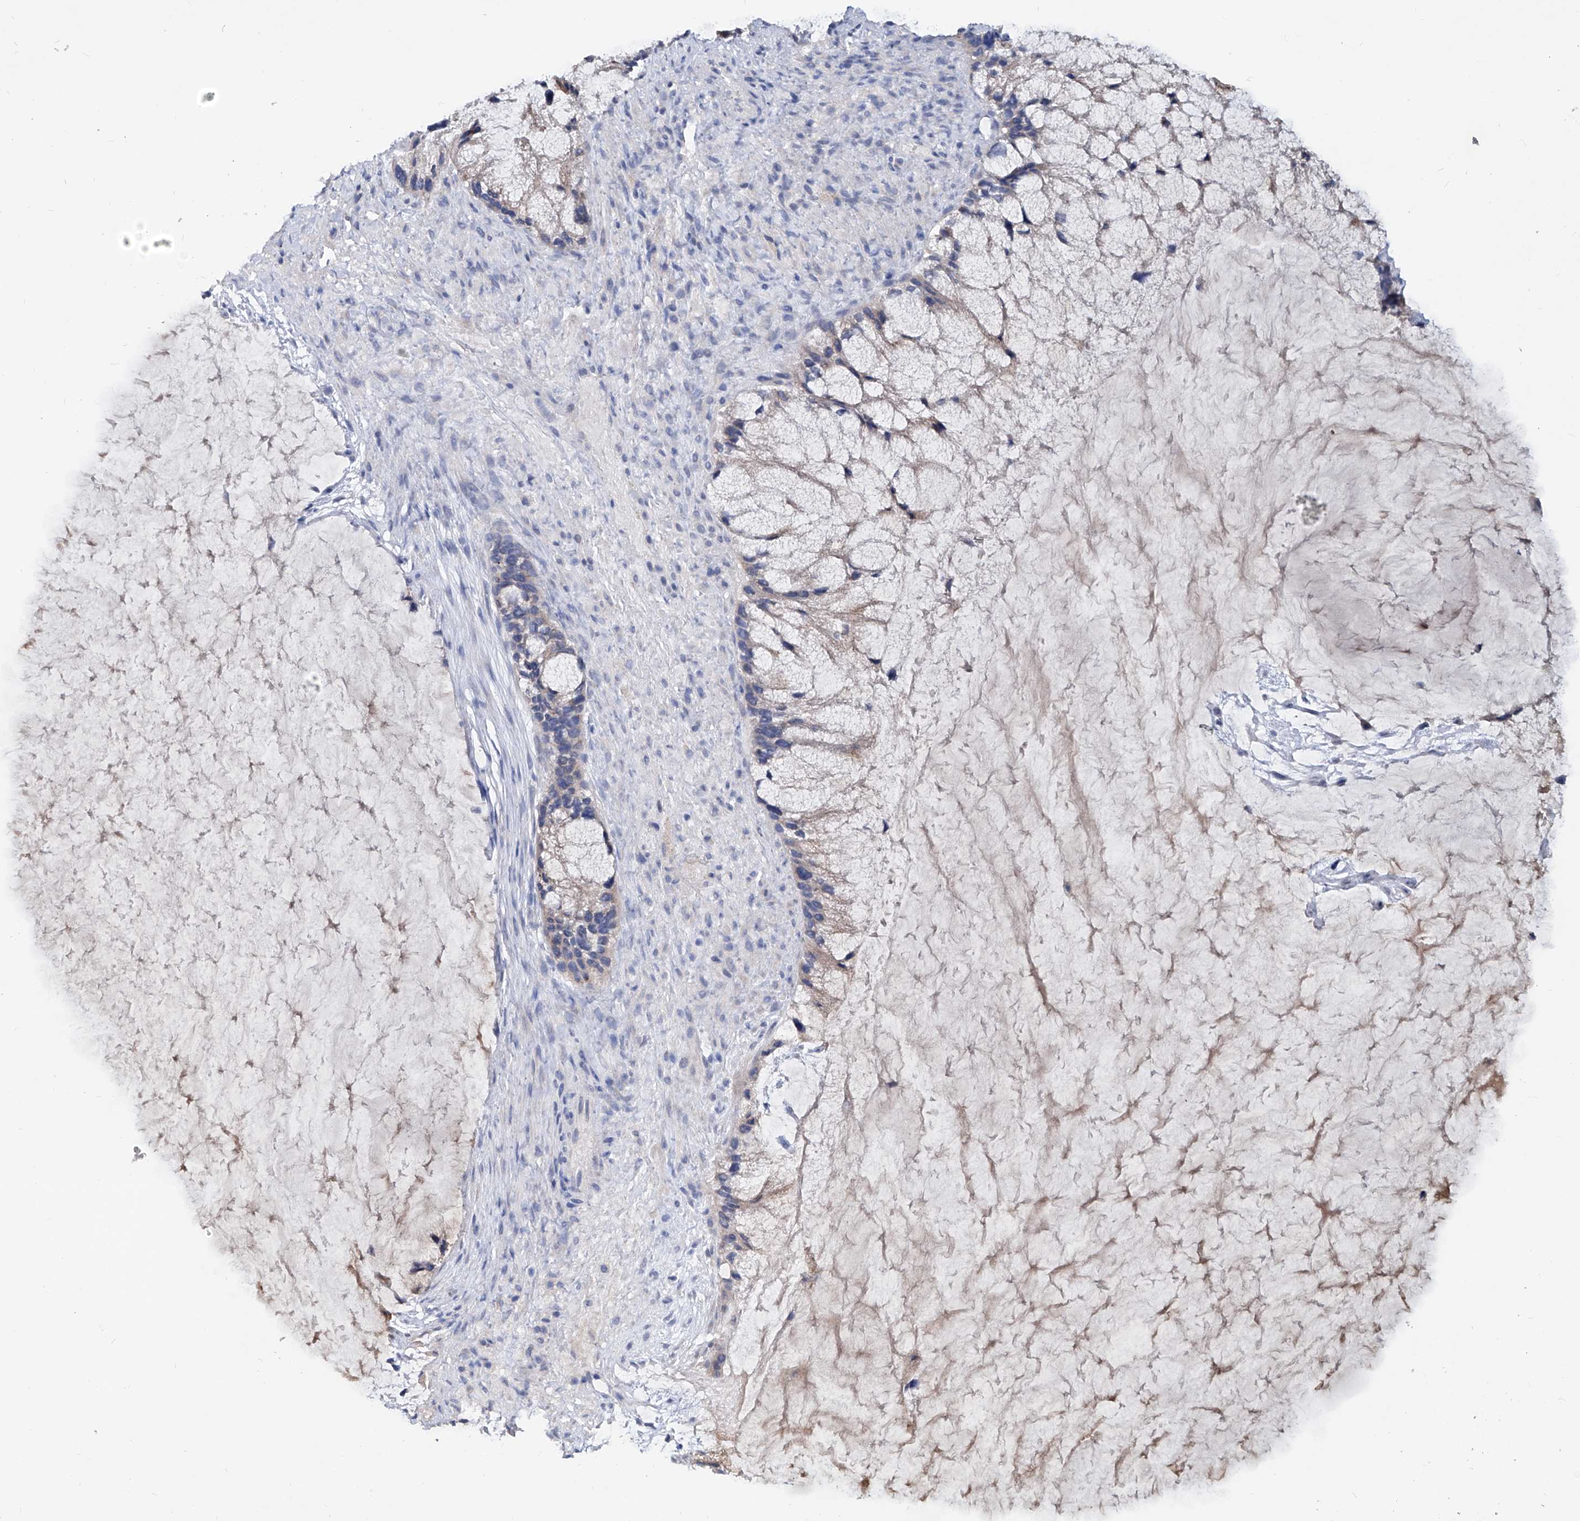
{"staining": {"intensity": "negative", "quantity": "none", "location": "none"}, "tissue": "ovarian cancer", "cell_type": "Tumor cells", "image_type": "cancer", "snomed": [{"axis": "morphology", "description": "Cystadenocarcinoma, mucinous, NOS"}, {"axis": "topography", "description": "Ovary"}], "caption": "High magnification brightfield microscopy of mucinous cystadenocarcinoma (ovarian) stained with DAB (brown) and counterstained with hematoxylin (blue): tumor cells show no significant positivity.", "gene": "KLHL17", "patient": {"sex": "female", "age": 37}}